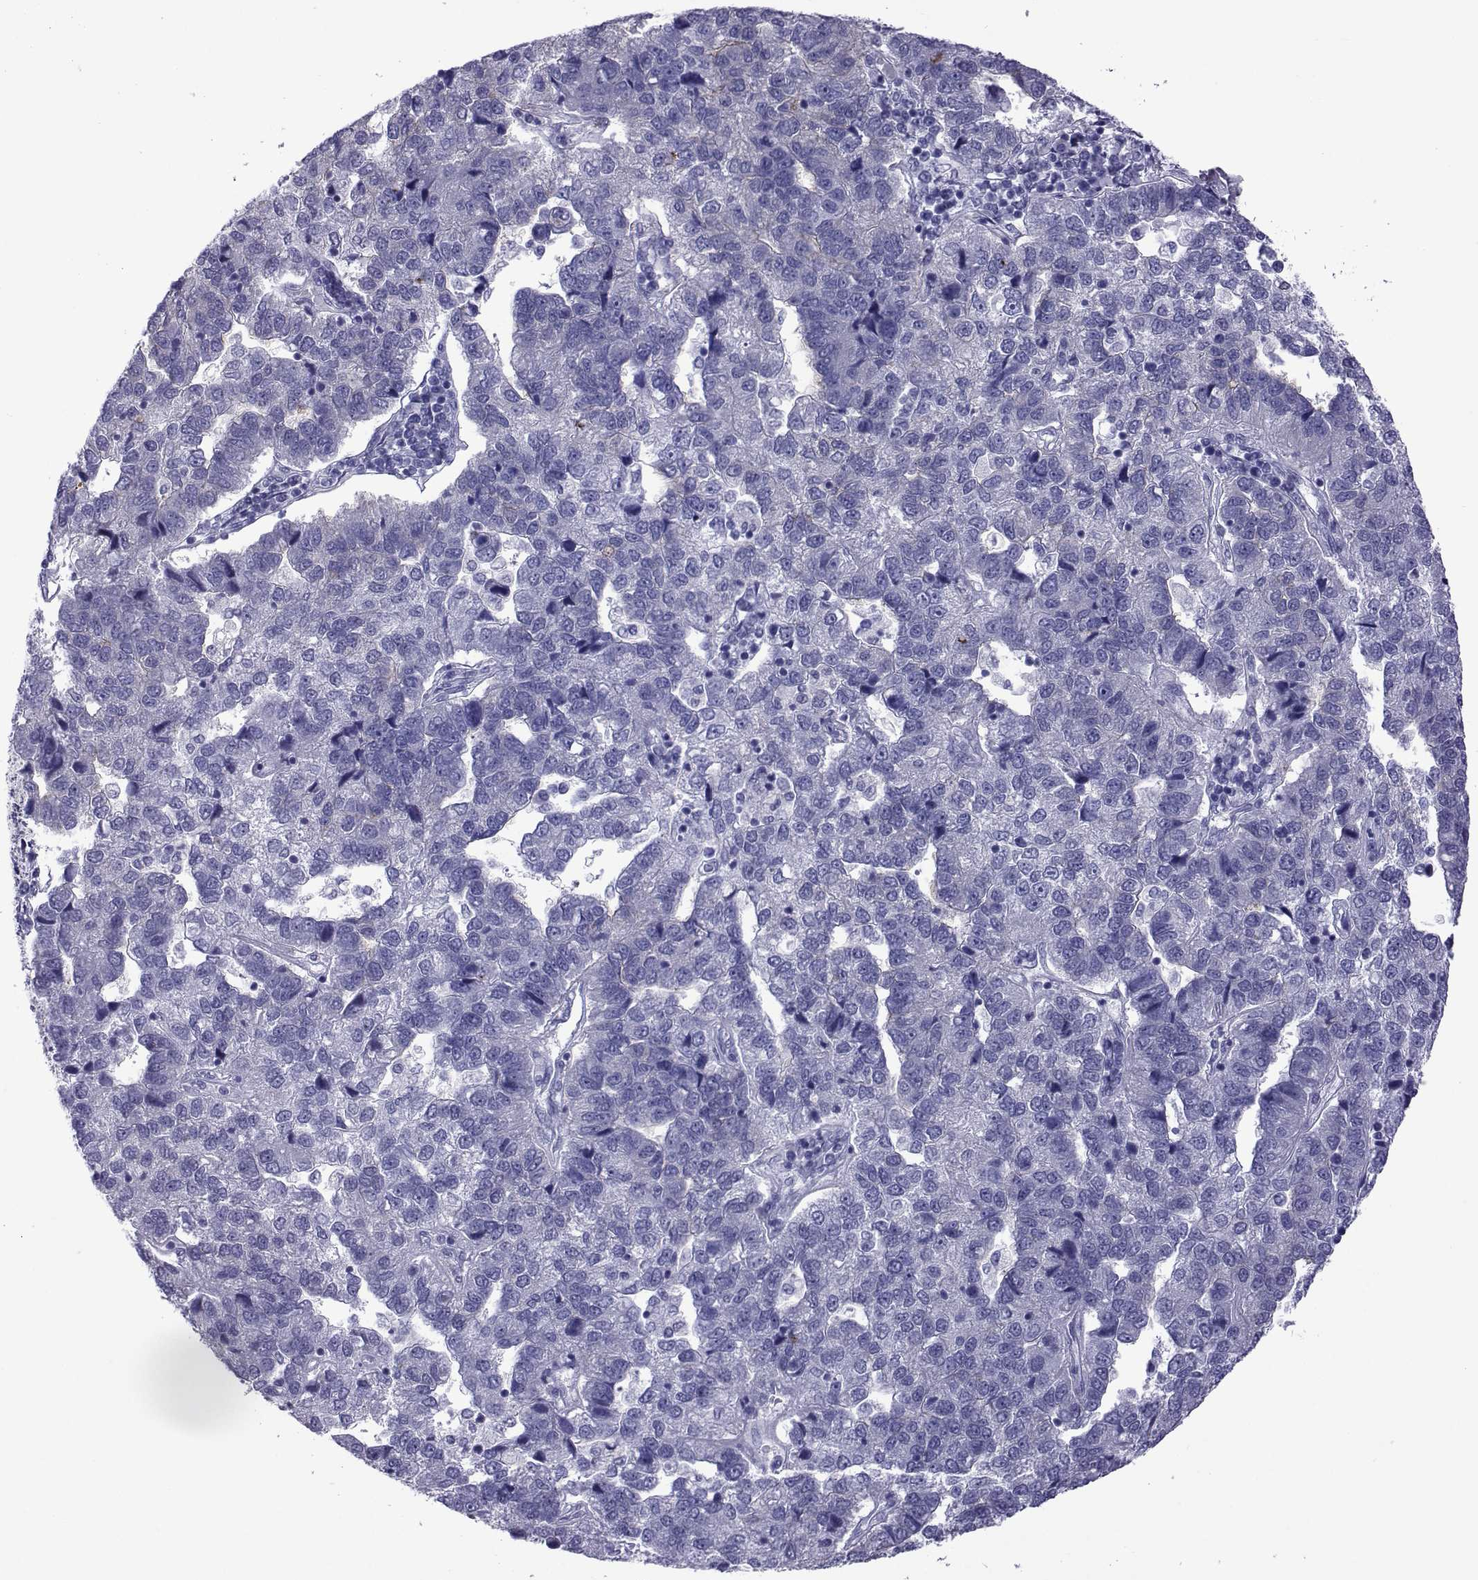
{"staining": {"intensity": "negative", "quantity": "none", "location": "none"}, "tissue": "pancreatic cancer", "cell_type": "Tumor cells", "image_type": "cancer", "snomed": [{"axis": "morphology", "description": "Adenocarcinoma, NOS"}, {"axis": "topography", "description": "Pancreas"}], "caption": "This is an IHC histopathology image of human adenocarcinoma (pancreatic). There is no positivity in tumor cells.", "gene": "COL22A1", "patient": {"sex": "female", "age": 61}}